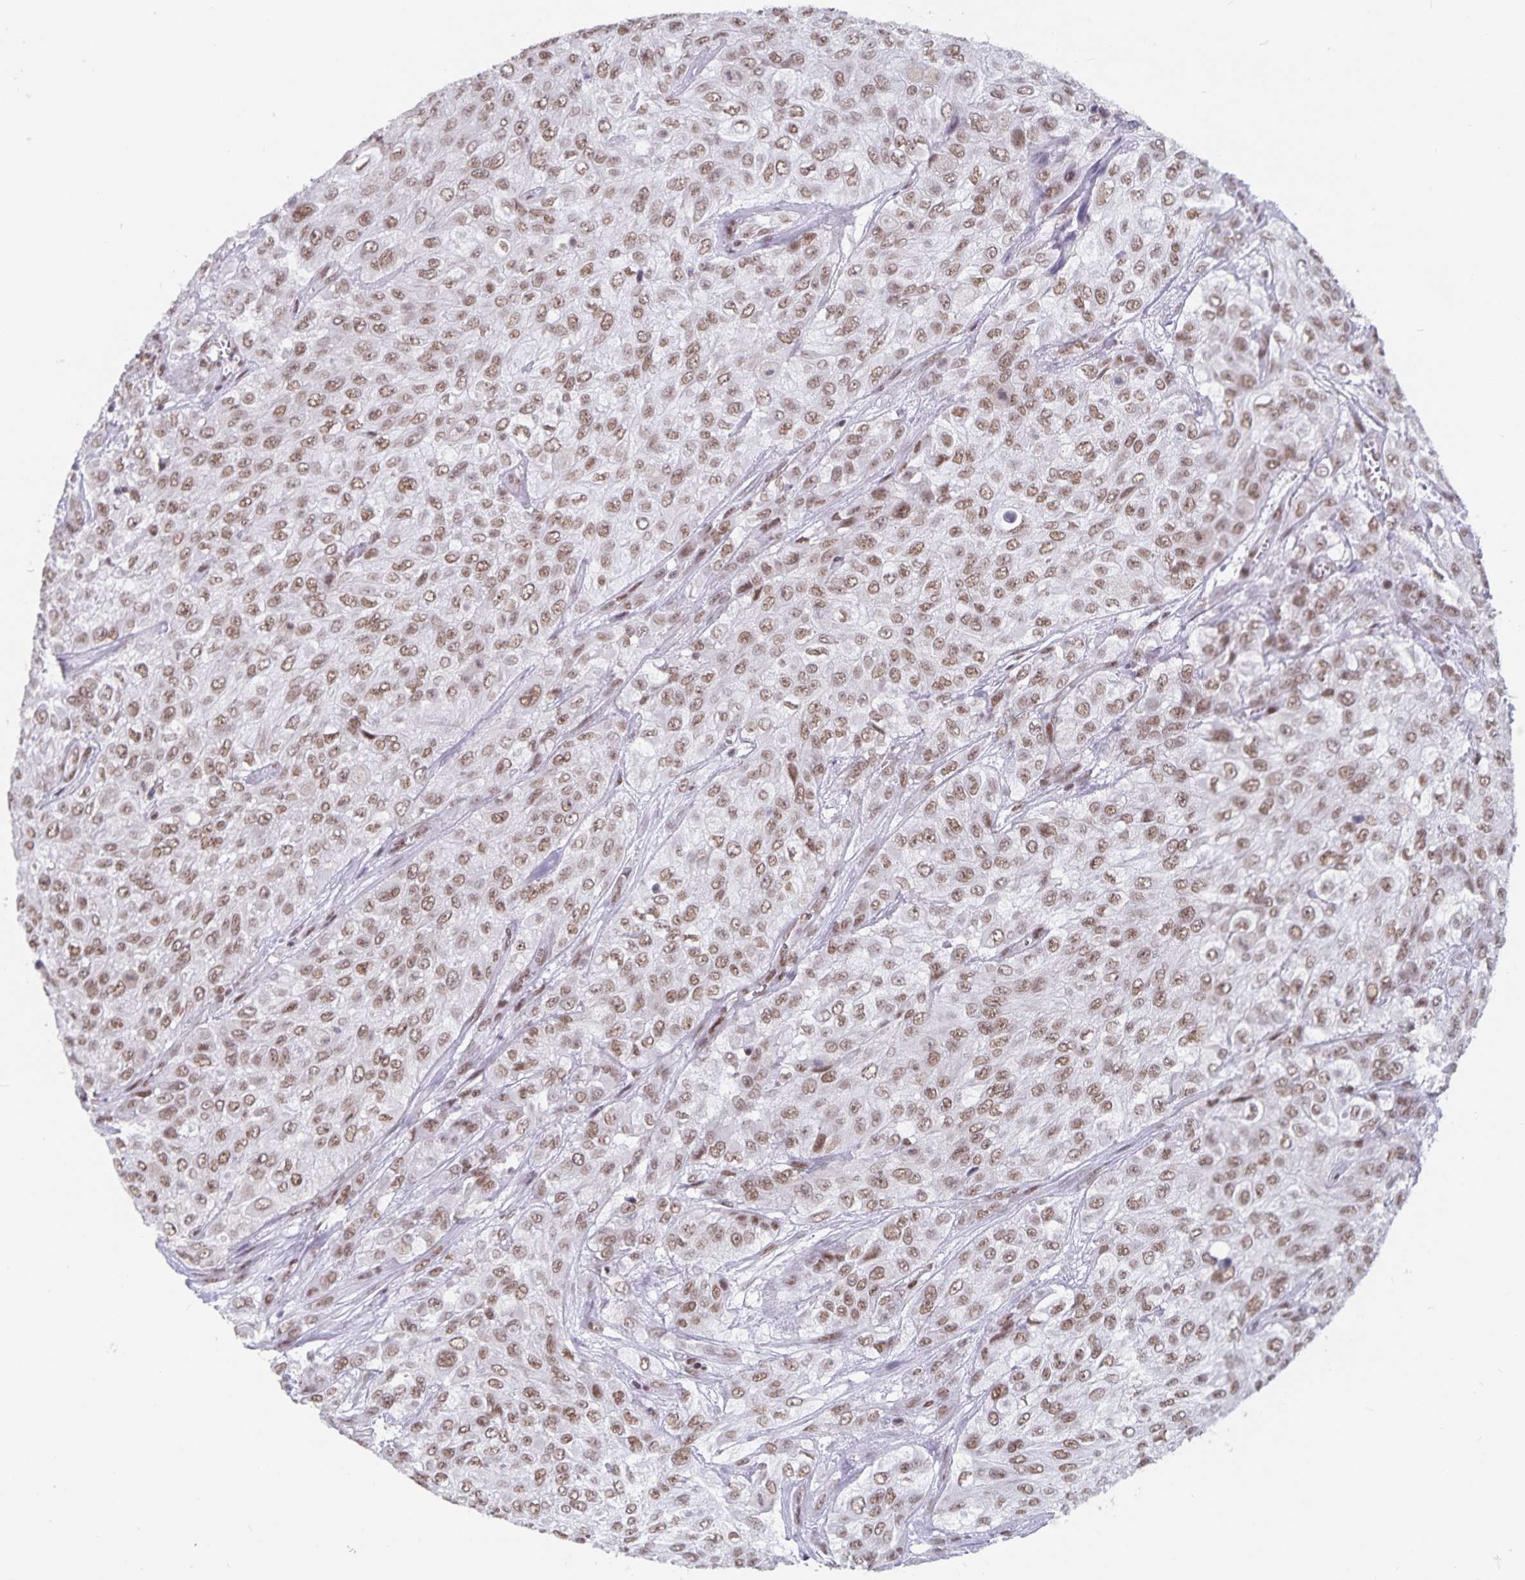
{"staining": {"intensity": "moderate", "quantity": ">75%", "location": "nuclear"}, "tissue": "urothelial cancer", "cell_type": "Tumor cells", "image_type": "cancer", "snomed": [{"axis": "morphology", "description": "Urothelial carcinoma, High grade"}, {"axis": "topography", "description": "Urinary bladder"}], "caption": "Human high-grade urothelial carcinoma stained with a protein marker reveals moderate staining in tumor cells.", "gene": "PBX2", "patient": {"sex": "male", "age": 57}}